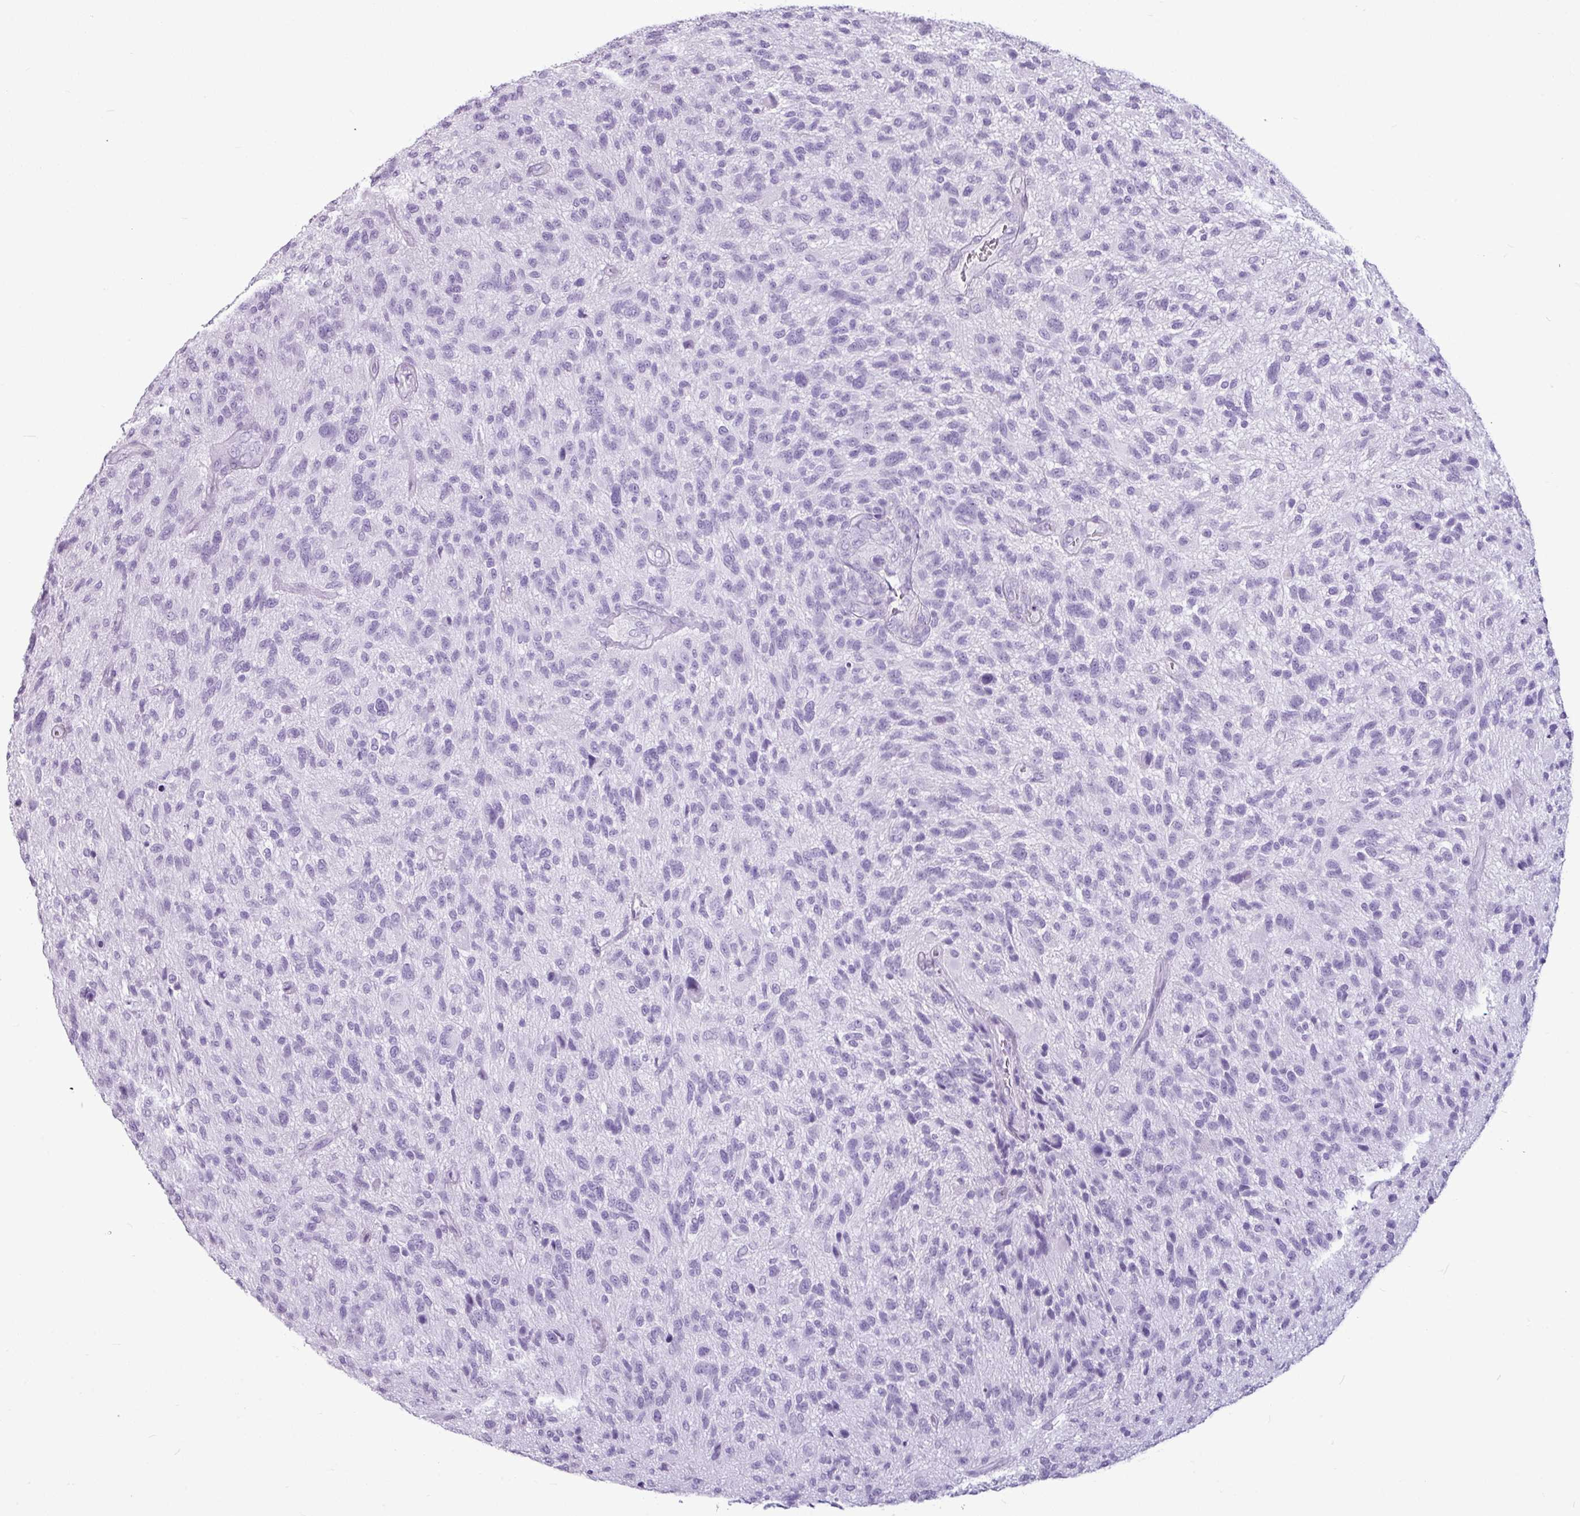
{"staining": {"intensity": "negative", "quantity": "none", "location": "none"}, "tissue": "glioma", "cell_type": "Tumor cells", "image_type": "cancer", "snomed": [{"axis": "morphology", "description": "Glioma, malignant, High grade"}, {"axis": "topography", "description": "Brain"}], "caption": "DAB immunohistochemical staining of glioma displays no significant positivity in tumor cells.", "gene": "AMY1B", "patient": {"sex": "male", "age": 47}}